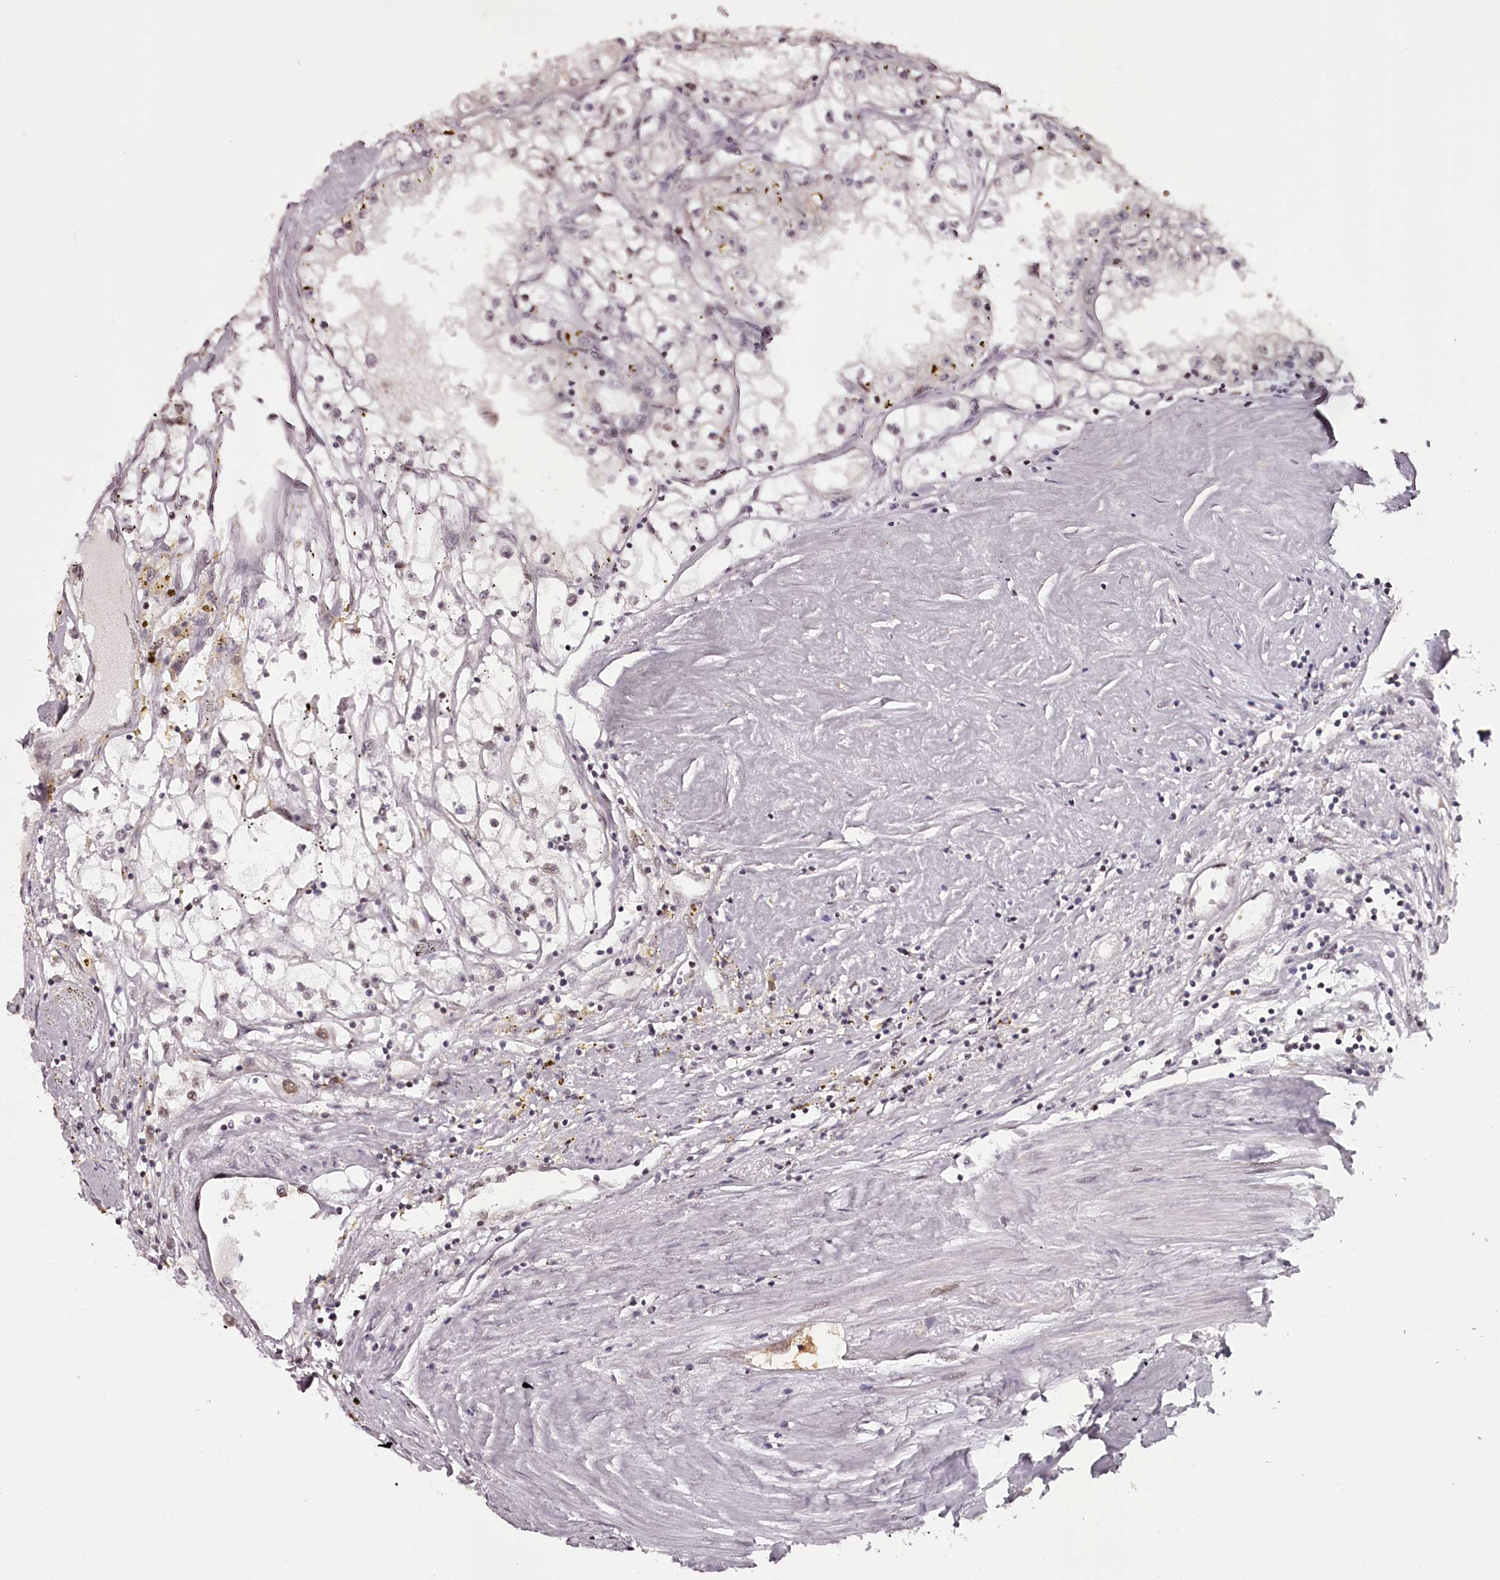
{"staining": {"intensity": "negative", "quantity": "none", "location": "none"}, "tissue": "renal cancer", "cell_type": "Tumor cells", "image_type": "cancer", "snomed": [{"axis": "morphology", "description": "Adenocarcinoma, NOS"}, {"axis": "topography", "description": "Kidney"}], "caption": "DAB (3,3'-diaminobenzidine) immunohistochemical staining of human renal cancer (adenocarcinoma) exhibits no significant expression in tumor cells.", "gene": "THYN1", "patient": {"sex": "male", "age": 56}}